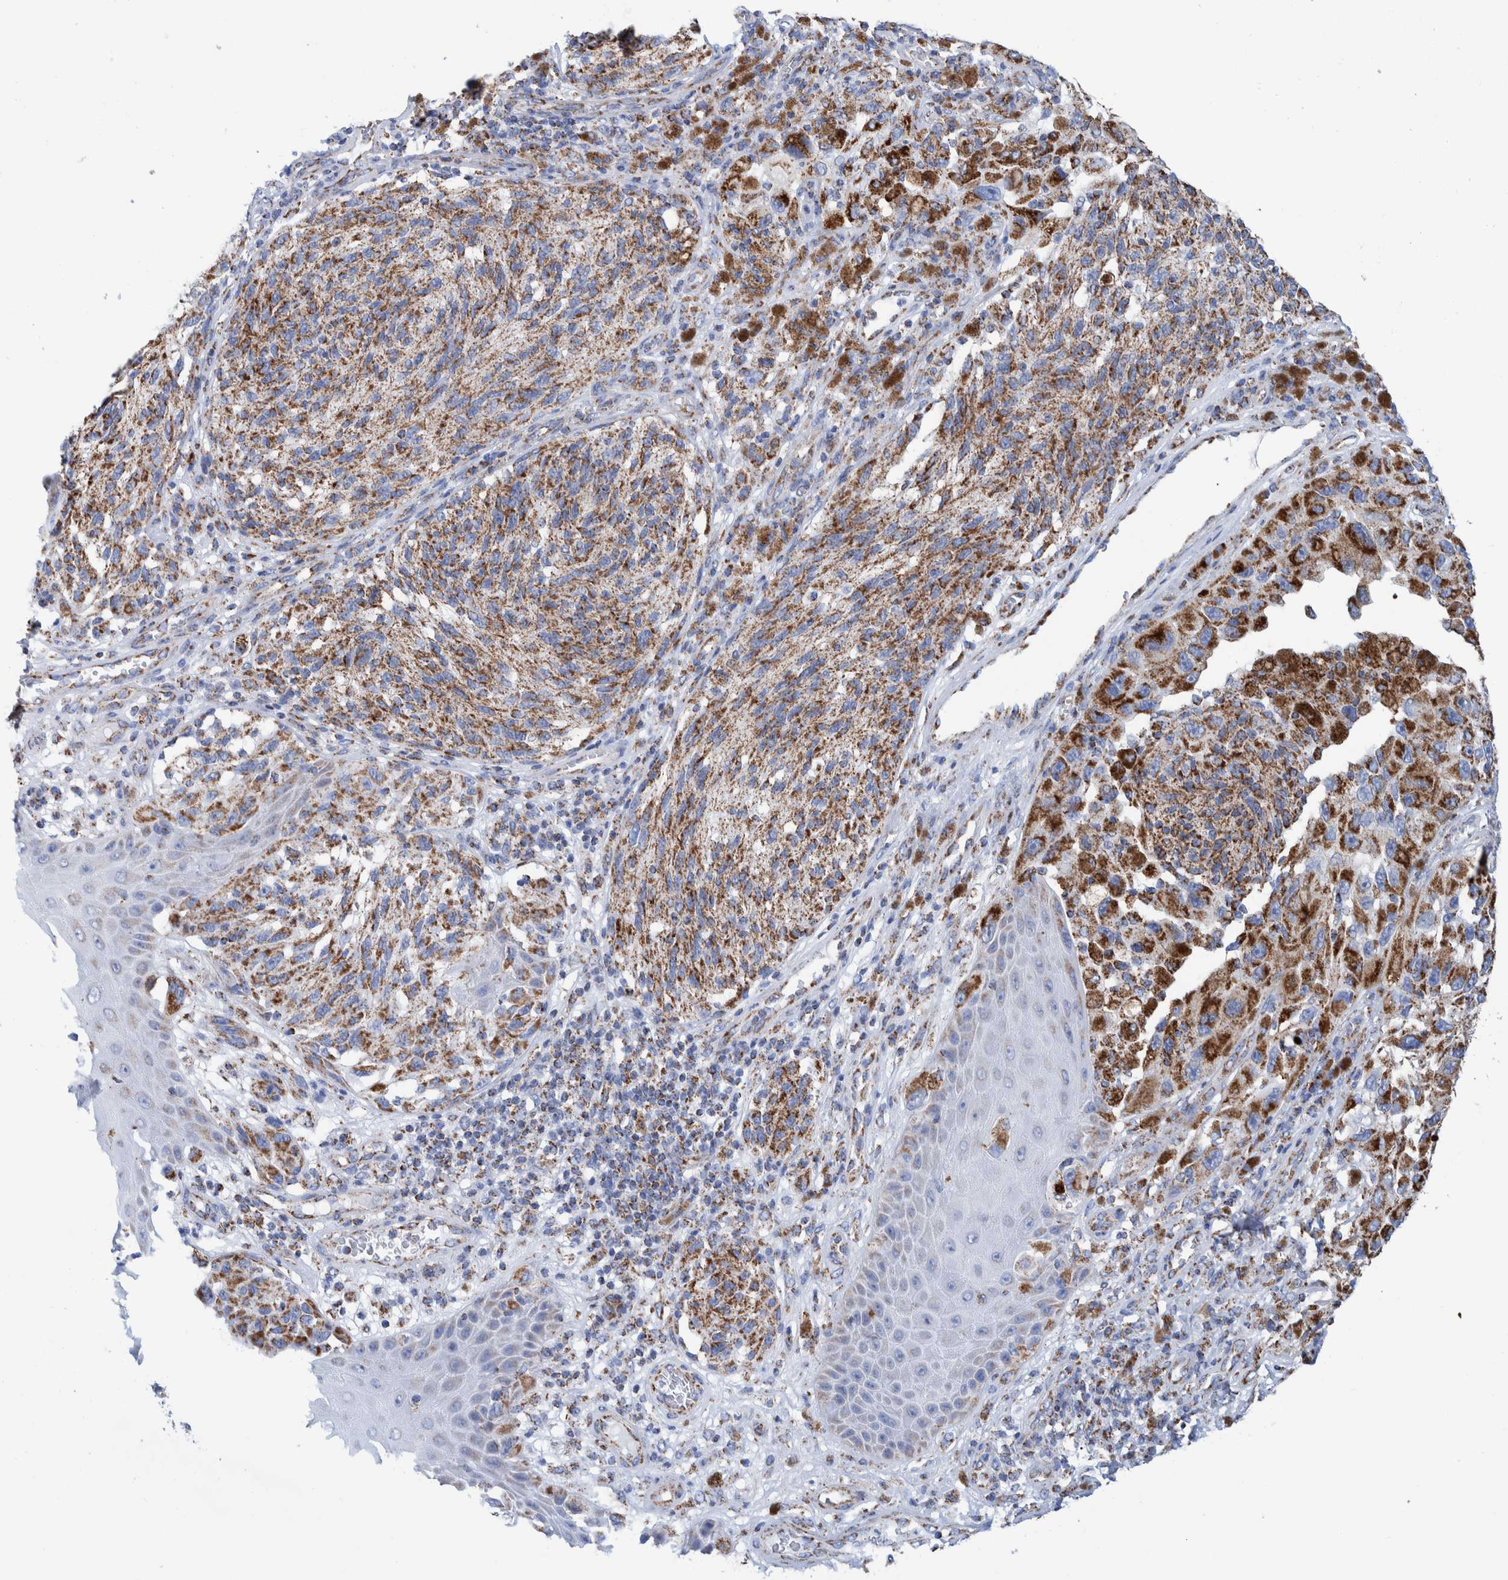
{"staining": {"intensity": "moderate", "quantity": ">75%", "location": "cytoplasmic/membranous"}, "tissue": "melanoma", "cell_type": "Tumor cells", "image_type": "cancer", "snomed": [{"axis": "morphology", "description": "Malignant melanoma, NOS"}, {"axis": "topography", "description": "Skin"}], "caption": "Melanoma stained for a protein exhibits moderate cytoplasmic/membranous positivity in tumor cells.", "gene": "DECR1", "patient": {"sex": "female", "age": 73}}